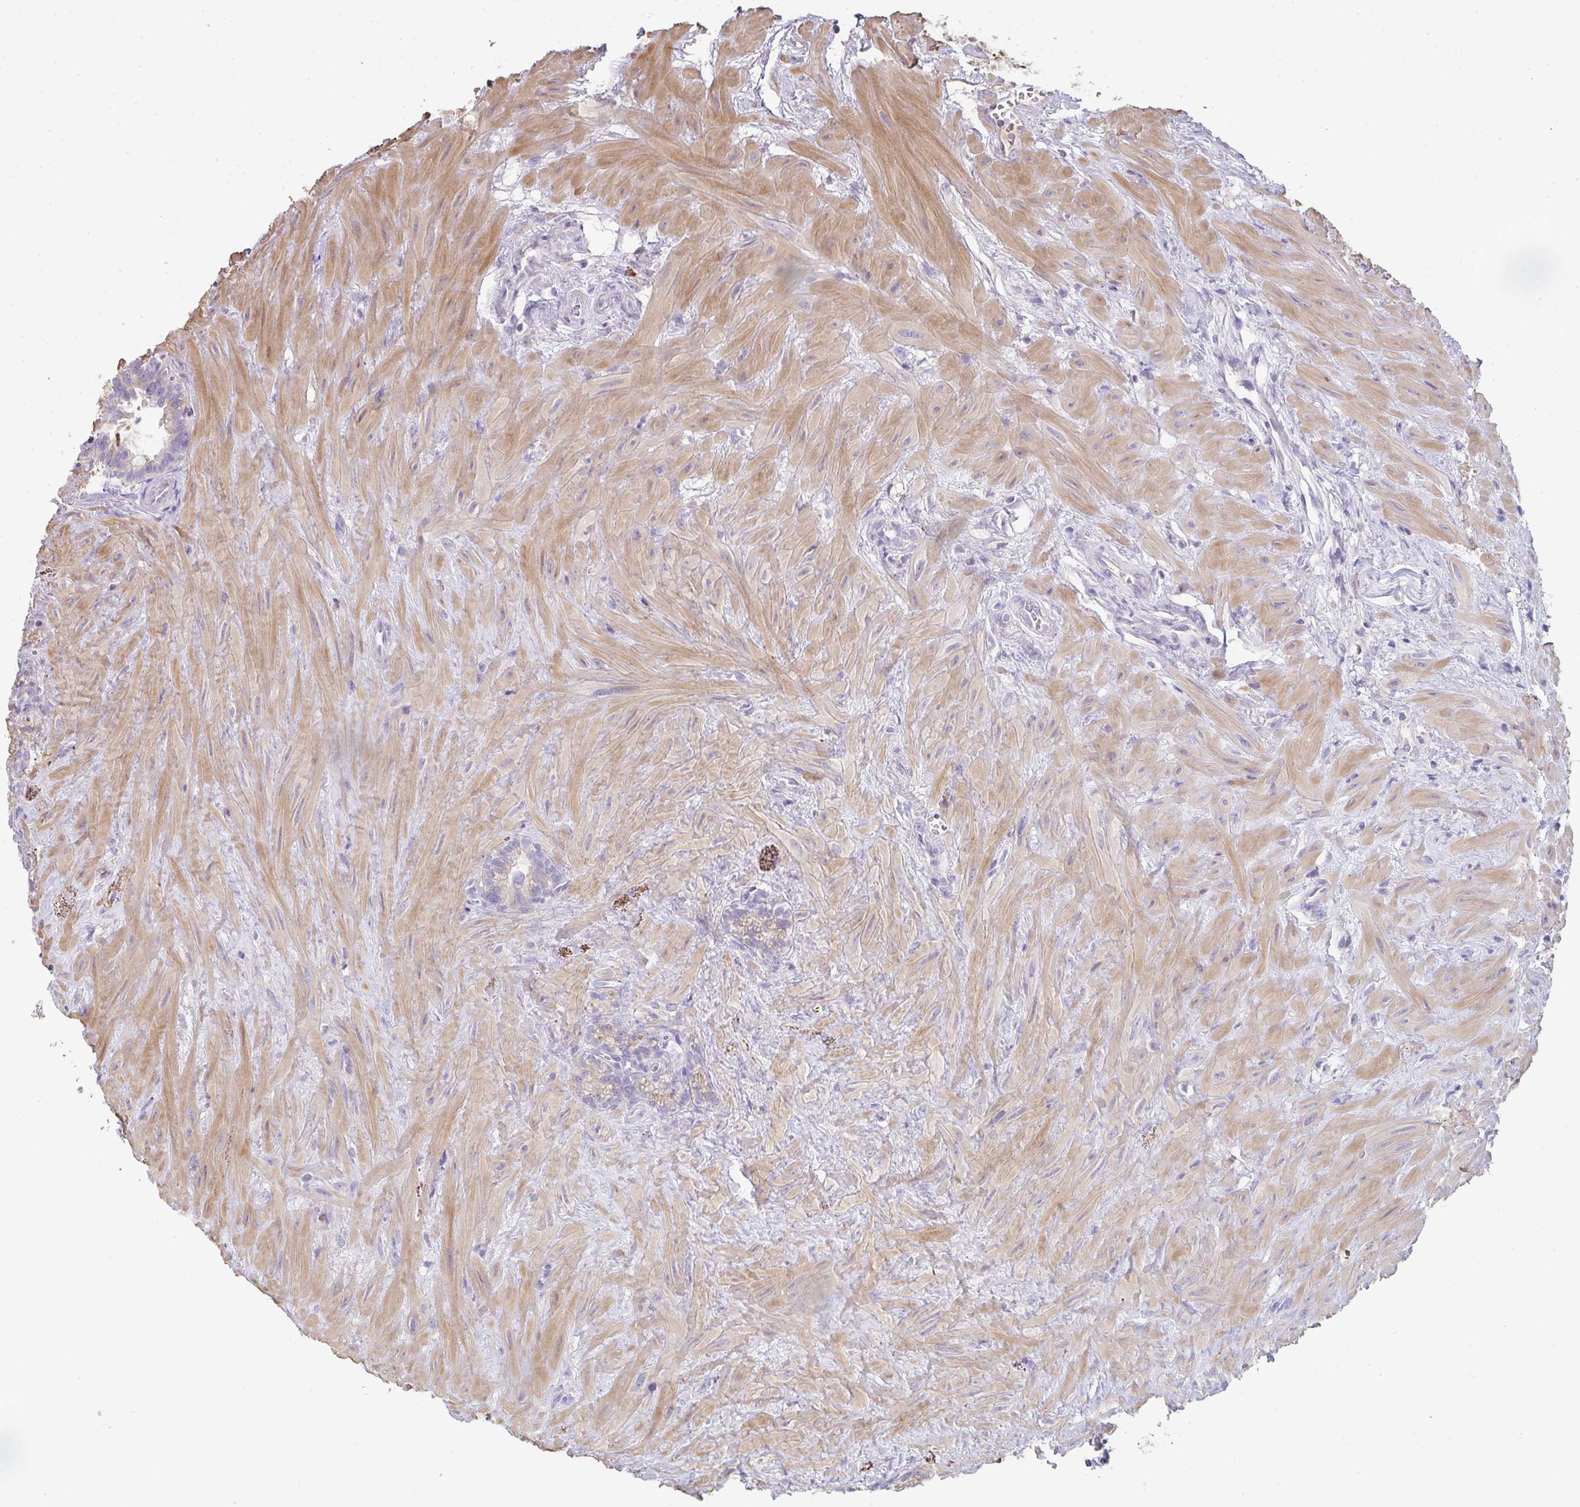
{"staining": {"intensity": "moderate", "quantity": "25%-75%", "location": "cytoplasmic/membranous"}, "tissue": "seminal vesicle", "cell_type": "Glandular cells", "image_type": "normal", "snomed": [{"axis": "morphology", "description": "Normal tissue, NOS"}, {"axis": "topography", "description": "Seminal veicle"}], "caption": "Seminal vesicle stained with DAB (3,3'-diaminobenzidine) immunohistochemistry (IHC) displays medium levels of moderate cytoplasmic/membranous positivity in about 25%-75% of glandular cells.", "gene": "ZNF215", "patient": {"sex": "male", "age": 76}}